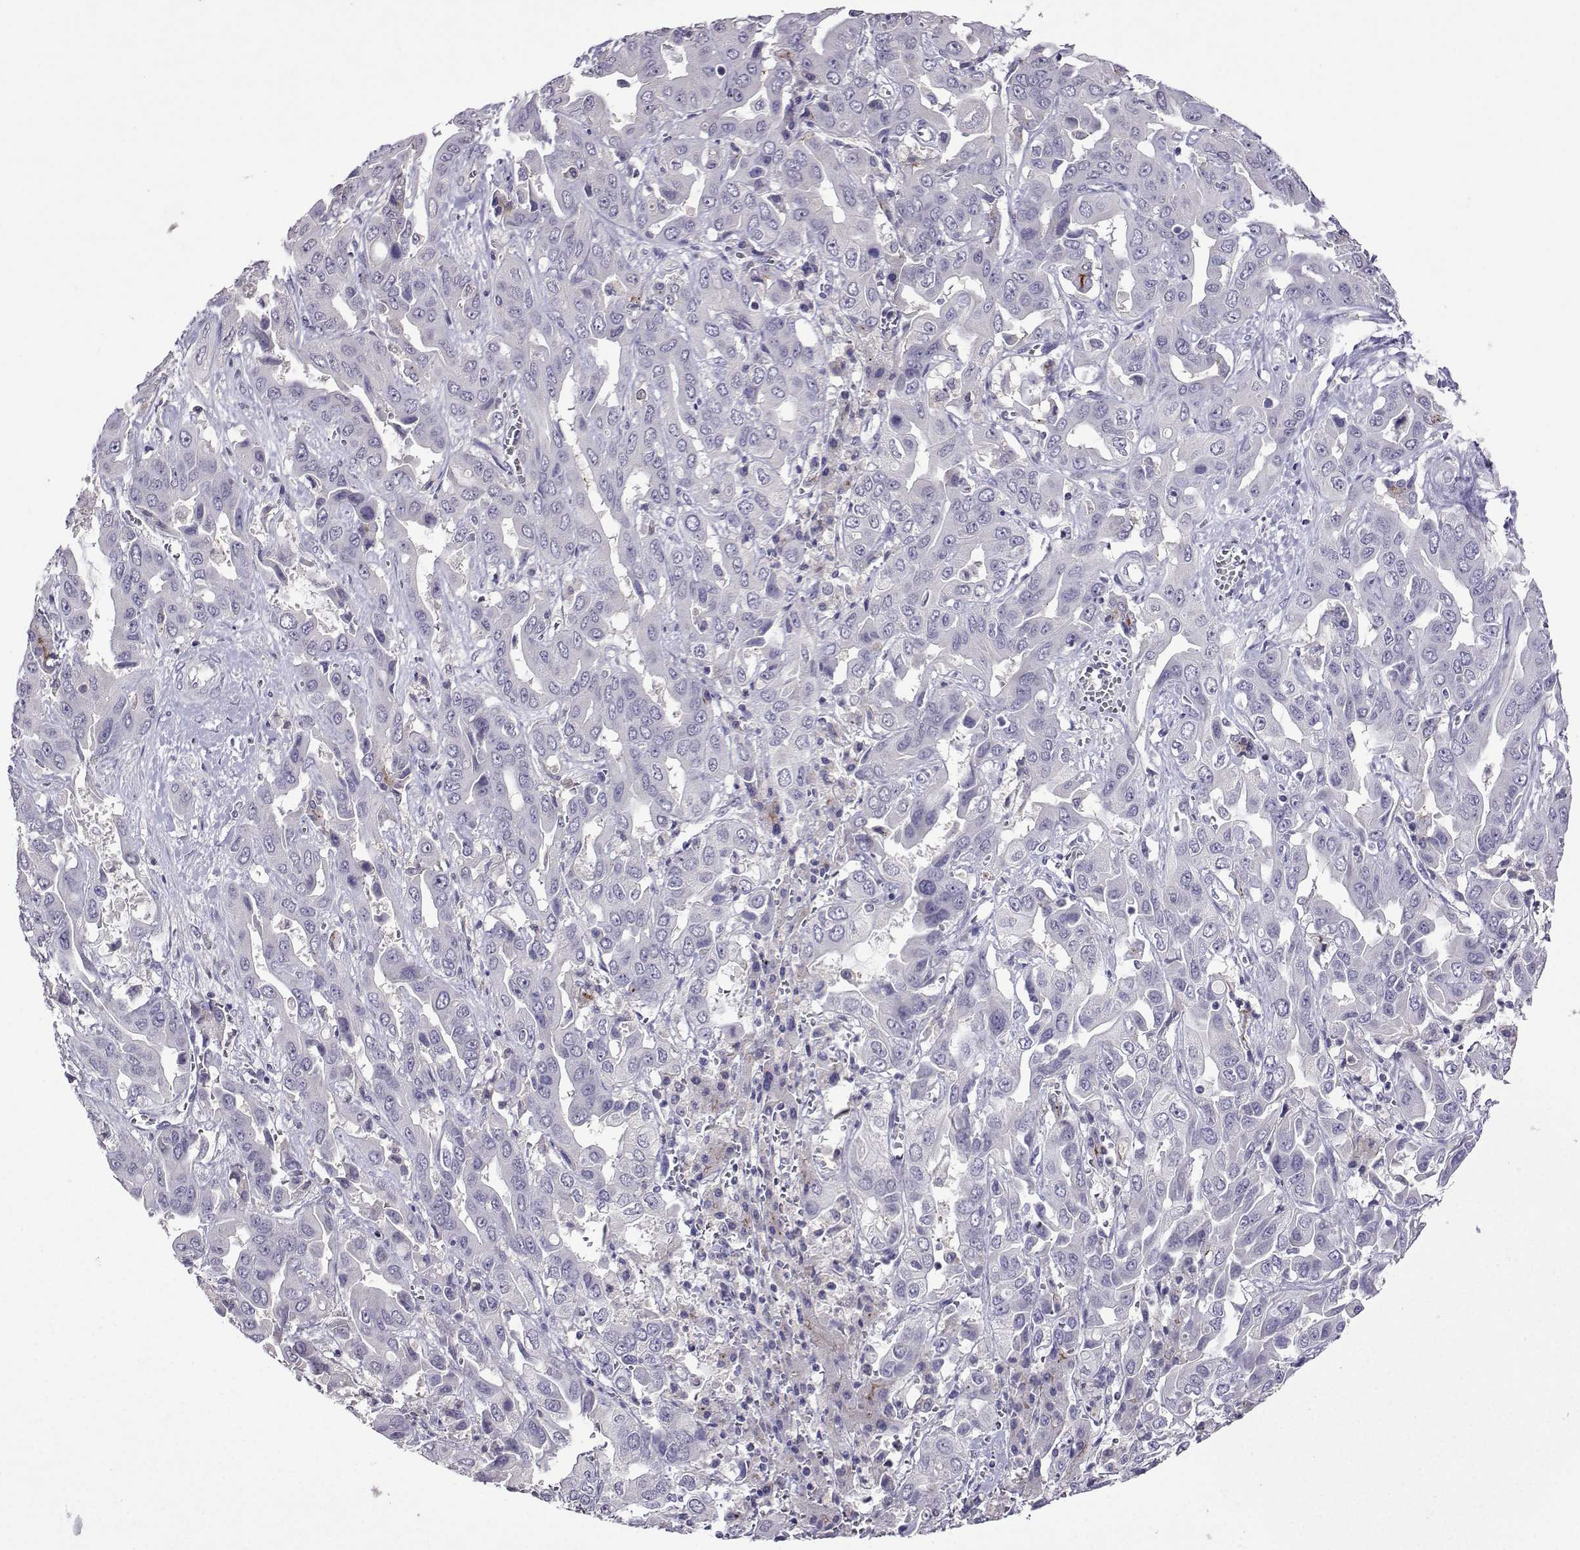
{"staining": {"intensity": "negative", "quantity": "none", "location": "none"}, "tissue": "liver cancer", "cell_type": "Tumor cells", "image_type": "cancer", "snomed": [{"axis": "morphology", "description": "Cholangiocarcinoma"}, {"axis": "topography", "description": "Liver"}], "caption": "DAB immunohistochemical staining of human liver cancer (cholangiocarcinoma) exhibits no significant staining in tumor cells.", "gene": "FCAMR", "patient": {"sex": "female", "age": 52}}